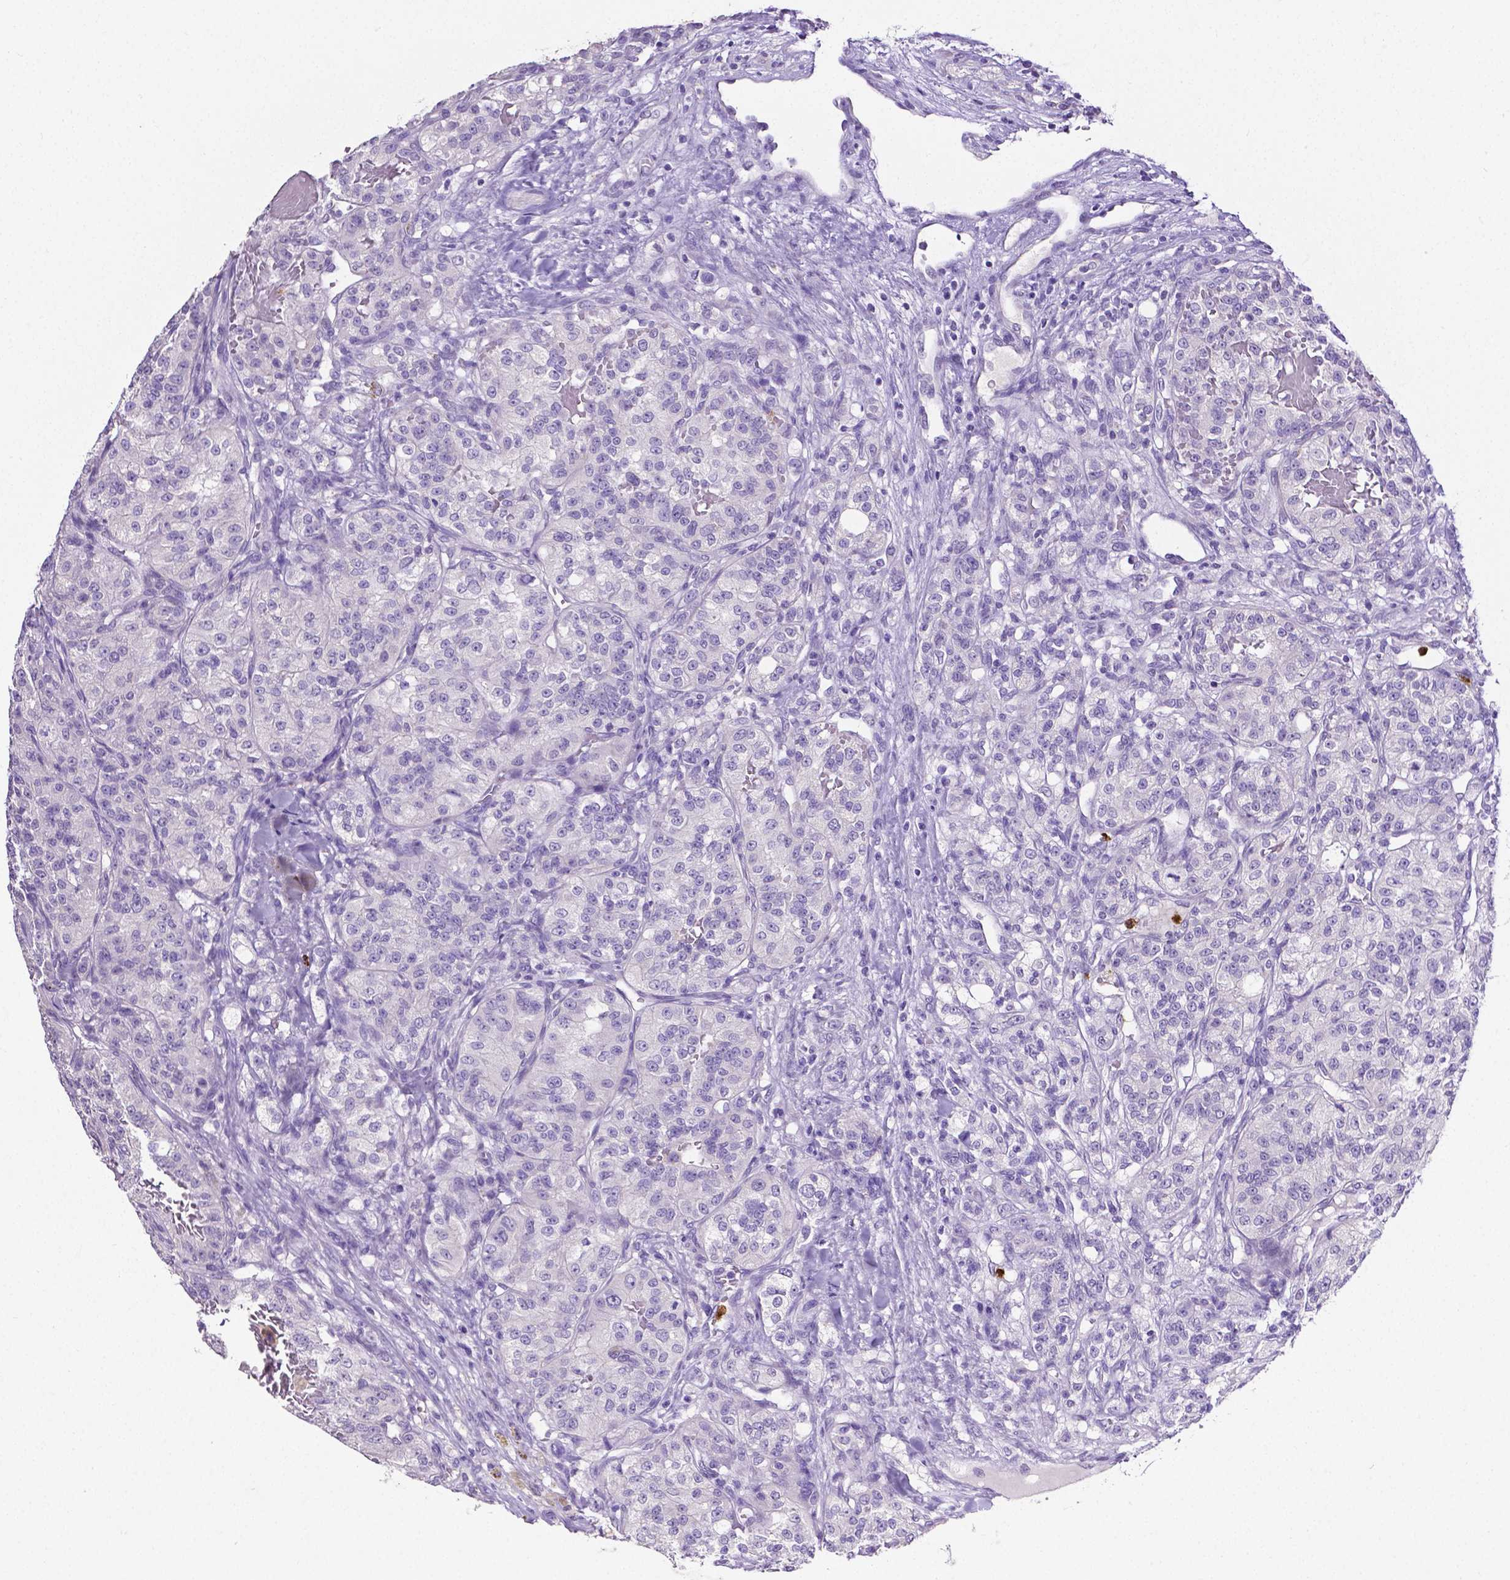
{"staining": {"intensity": "negative", "quantity": "none", "location": "none"}, "tissue": "renal cancer", "cell_type": "Tumor cells", "image_type": "cancer", "snomed": [{"axis": "morphology", "description": "Adenocarcinoma, NOS"}, {"axis": "topography", "description": "Kidney"}], "caption": "Tumor cells show no significant protein positivity in adenocarcinoma (renal).", "gene": "MMP9", "patient": {"sex": "female", "age": 63}}